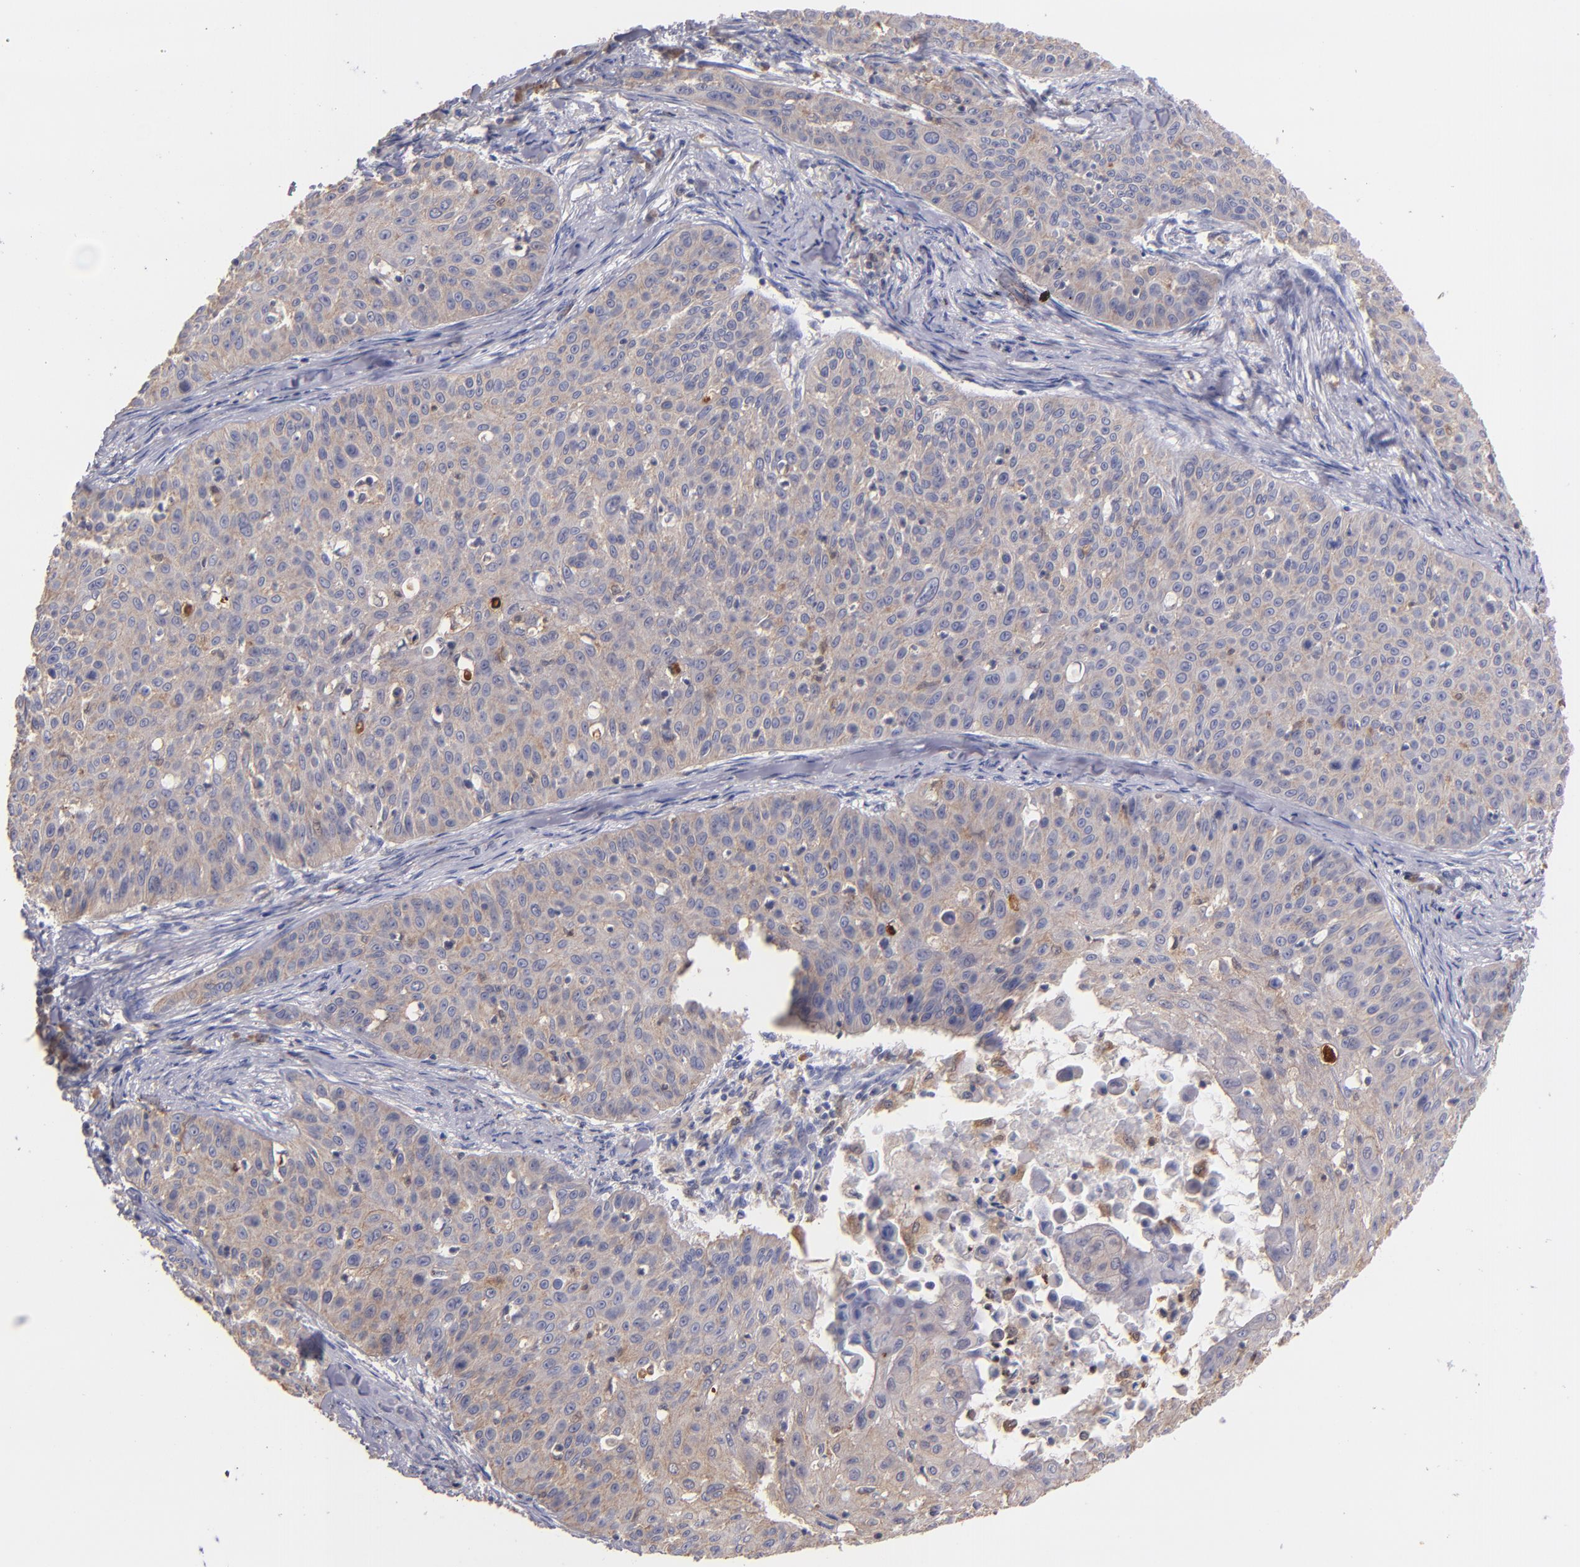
{"staining": {"intensity": "weak", "quantity": ">75%", "location": "cytoplasmic/membranous"}, "tissue": "skin cancer", "cell_type": "Tumor cells", "image_type": "cancer", "snomed": [{"axis": "morphology", "description": "Squamous cell carcinoma, NOS"}, {"axis": "topography", "description": "Skin"}], "caption": "Immunohistochemical staining of skin cancer (squamous cell carcinoma) reveals low levels of weak cytoplasmic/membranous protein expression in about >75% of tumor cells.", "gene": "PRKCD", "patient": {"sex": "male", "age": 82}}